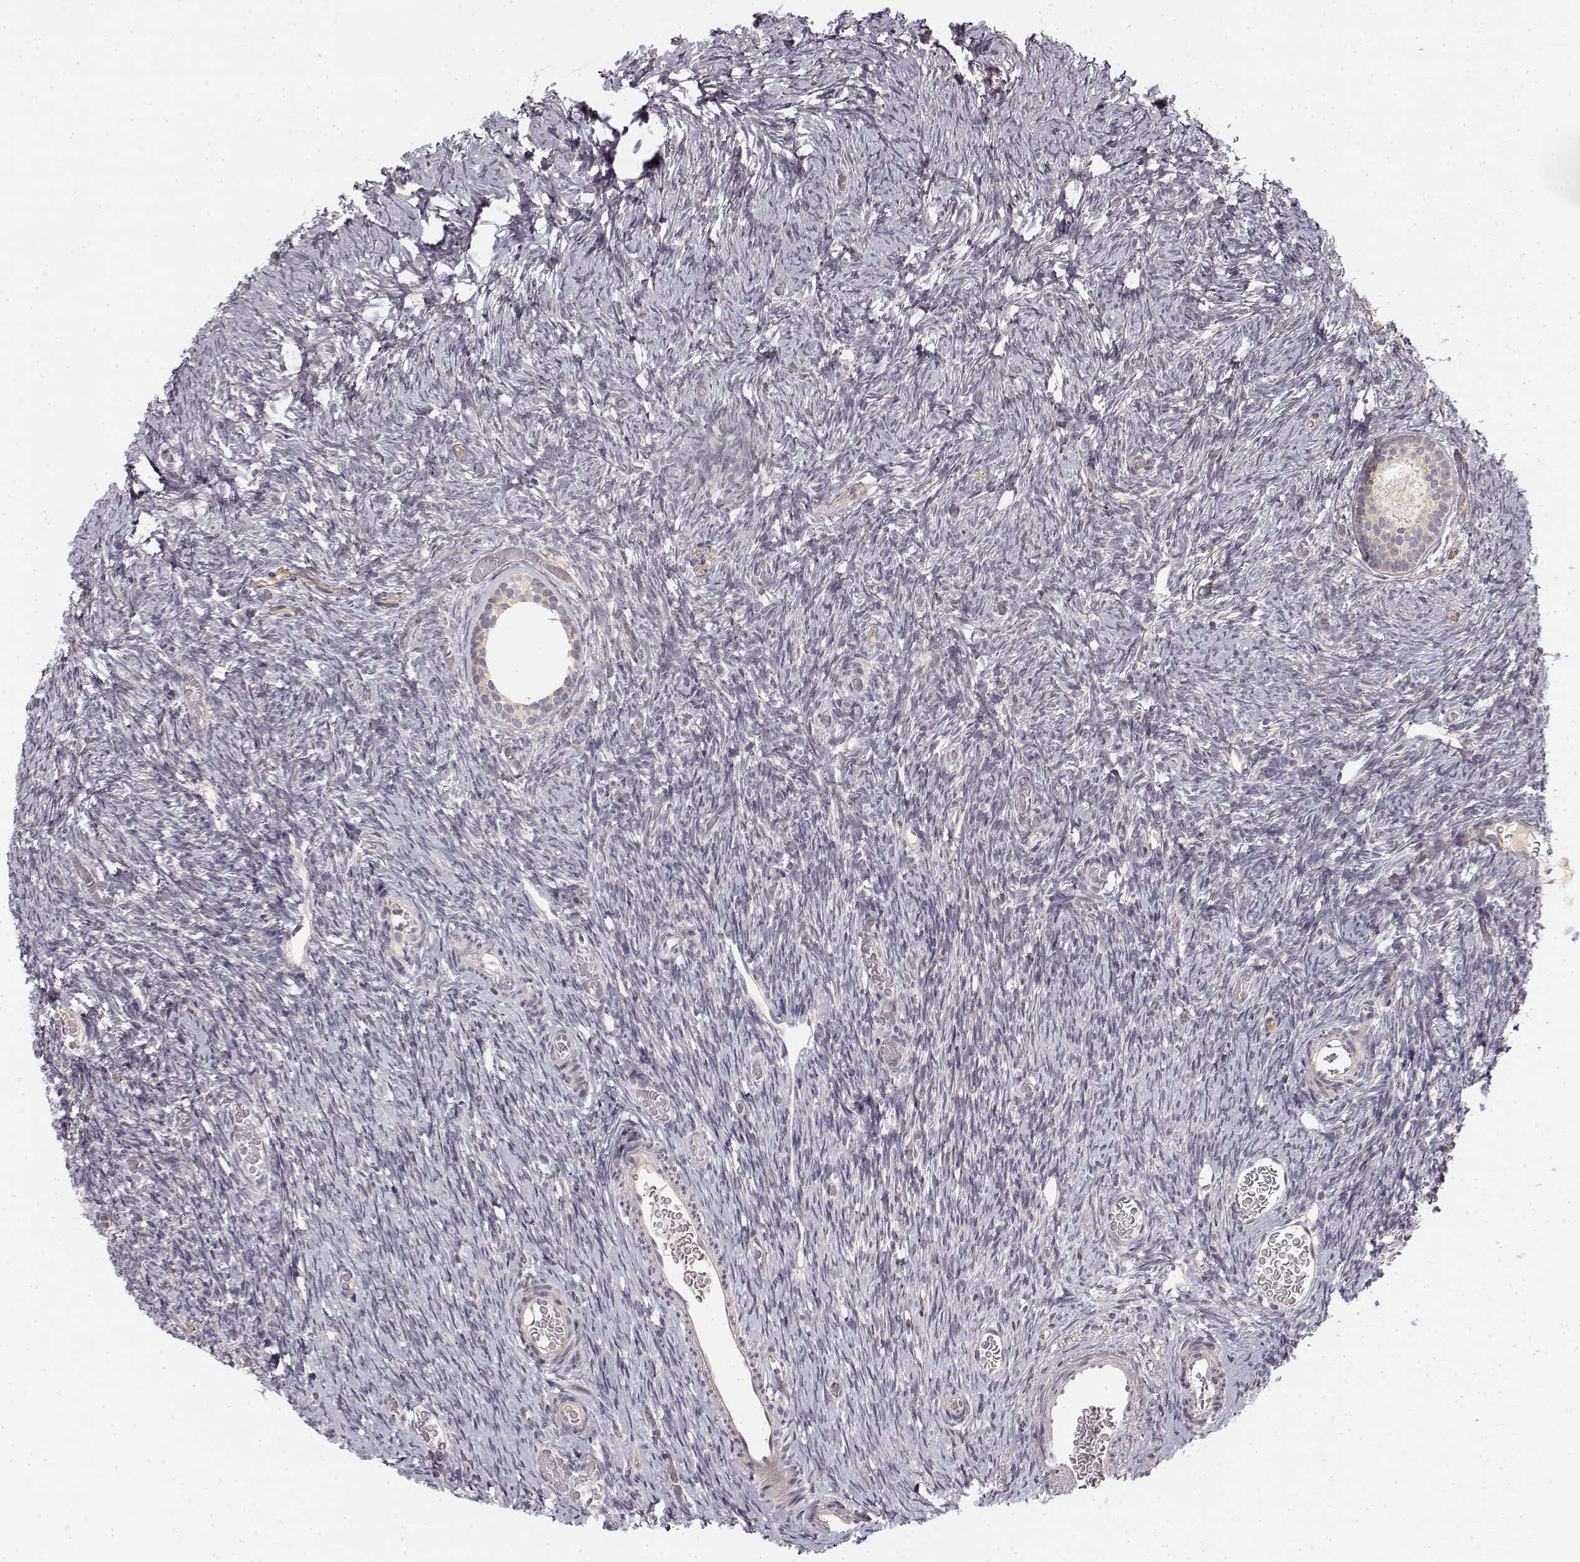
{"staining": {"intensity": "negative", "quantity": "none", "location": "none"}, "tissue": "ovary", "cell_type": "Follicle cells", "image_type": "normal", "snomed": [{"axis": "morphology", "description": "Normal tissue, NOS"}, {"axis": "topography", "description": "Ovary"}], "caption": "IHC of unremarkable human ovary exhibits no staining in follicle cells.", "gene": "MED12L", "patient": {"sex": "female", "age": 39}}